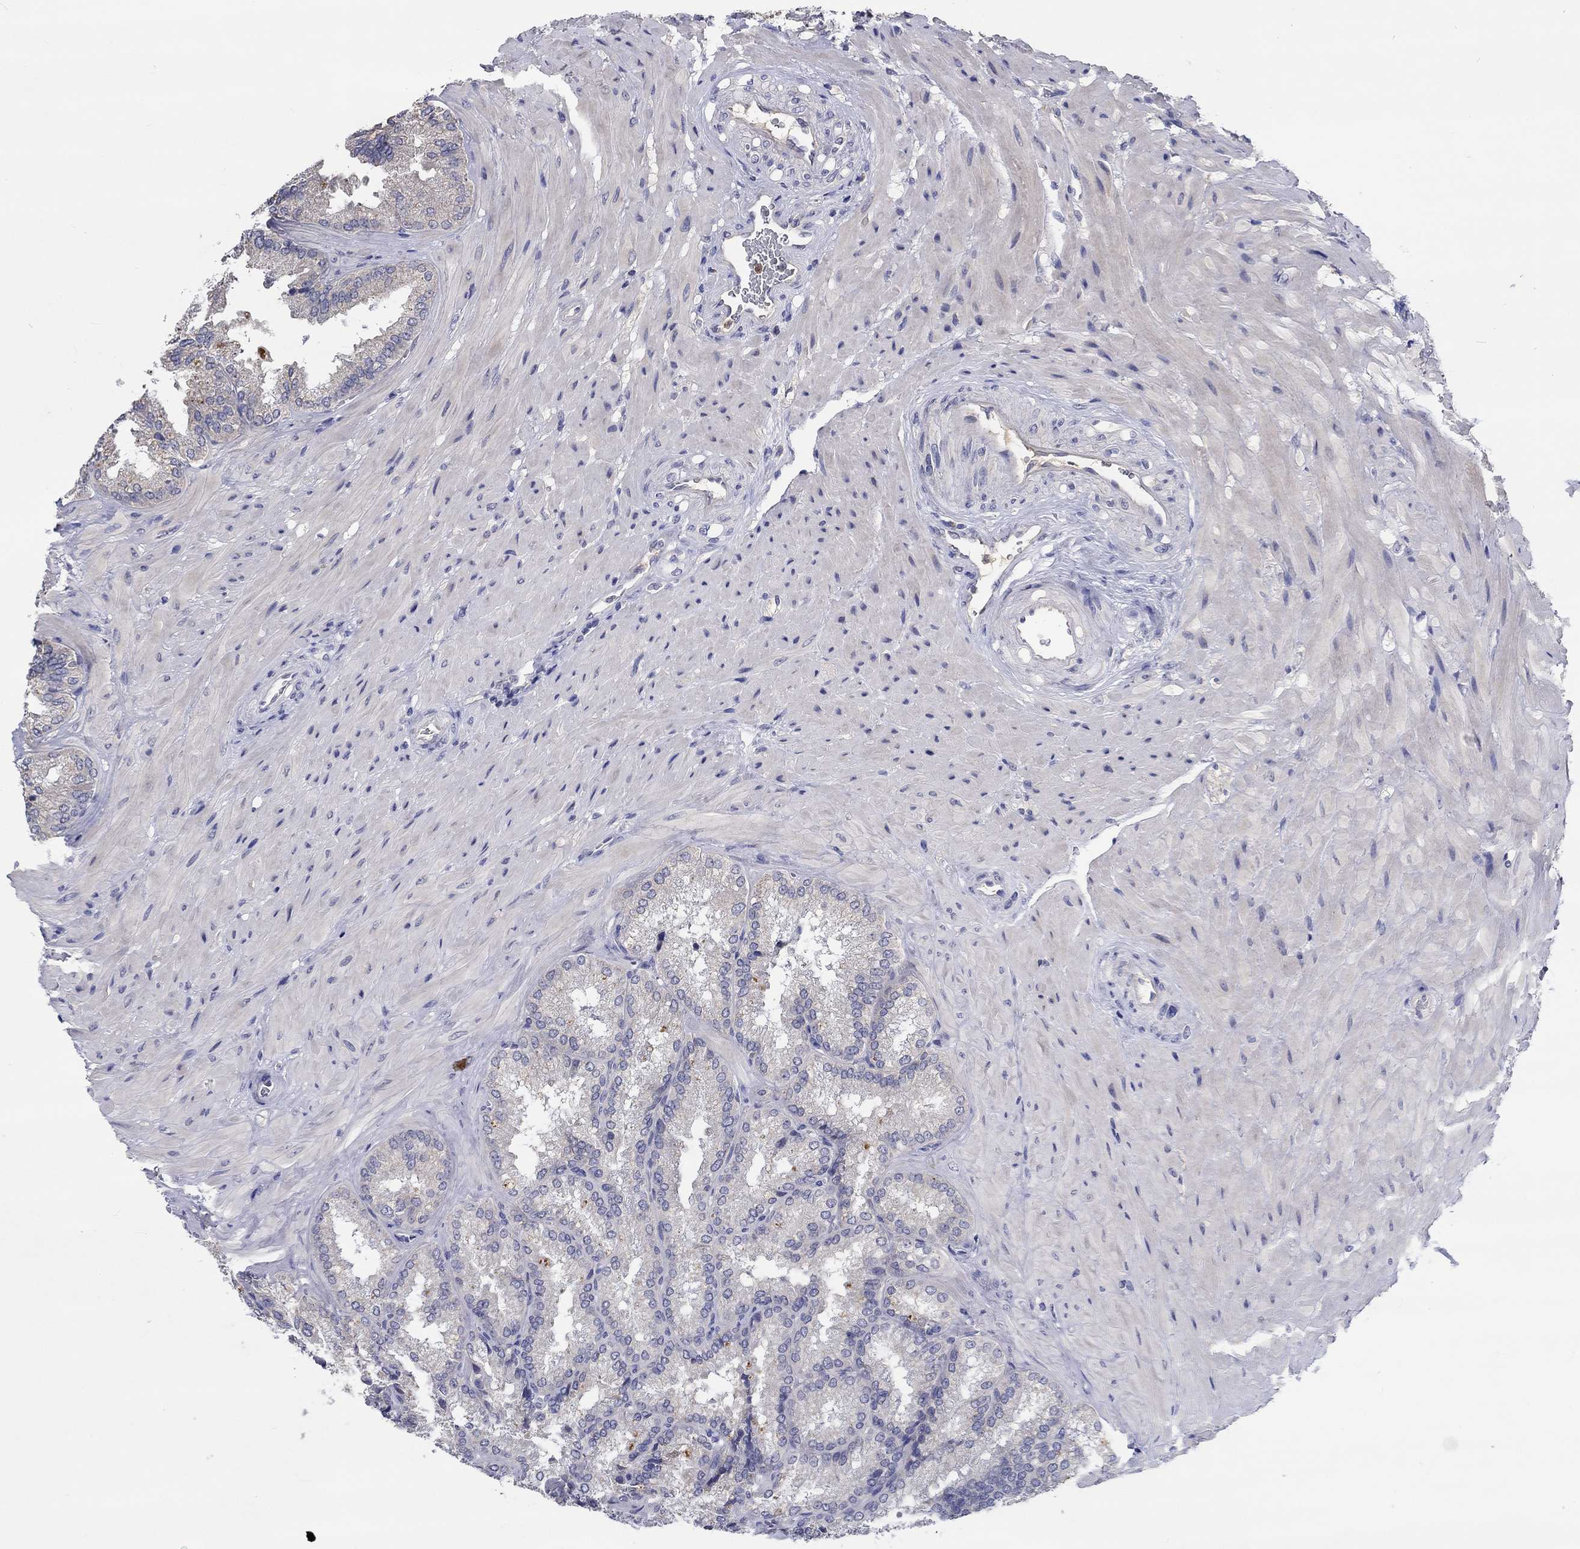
{"staining": {"intensity": "negative", "quantity": "none", "location": "none"}, "tissue": "seminal vesicle", "cell_type": "Glandular cells", "image_type": "normal", "snomed": [{"axis": "morphology", "description": "Normal tissue, NOS"}, {"axis": "topography", "description": "Seminal veicle"}], "caption": "A high-resolution image shows immunohistochemistry (IHC) staining of benign seminal vesicle, which displays no significant staining in glandular cells.", "gene": "CHIT1", "patient": {"sex": "male", "age": 37}}